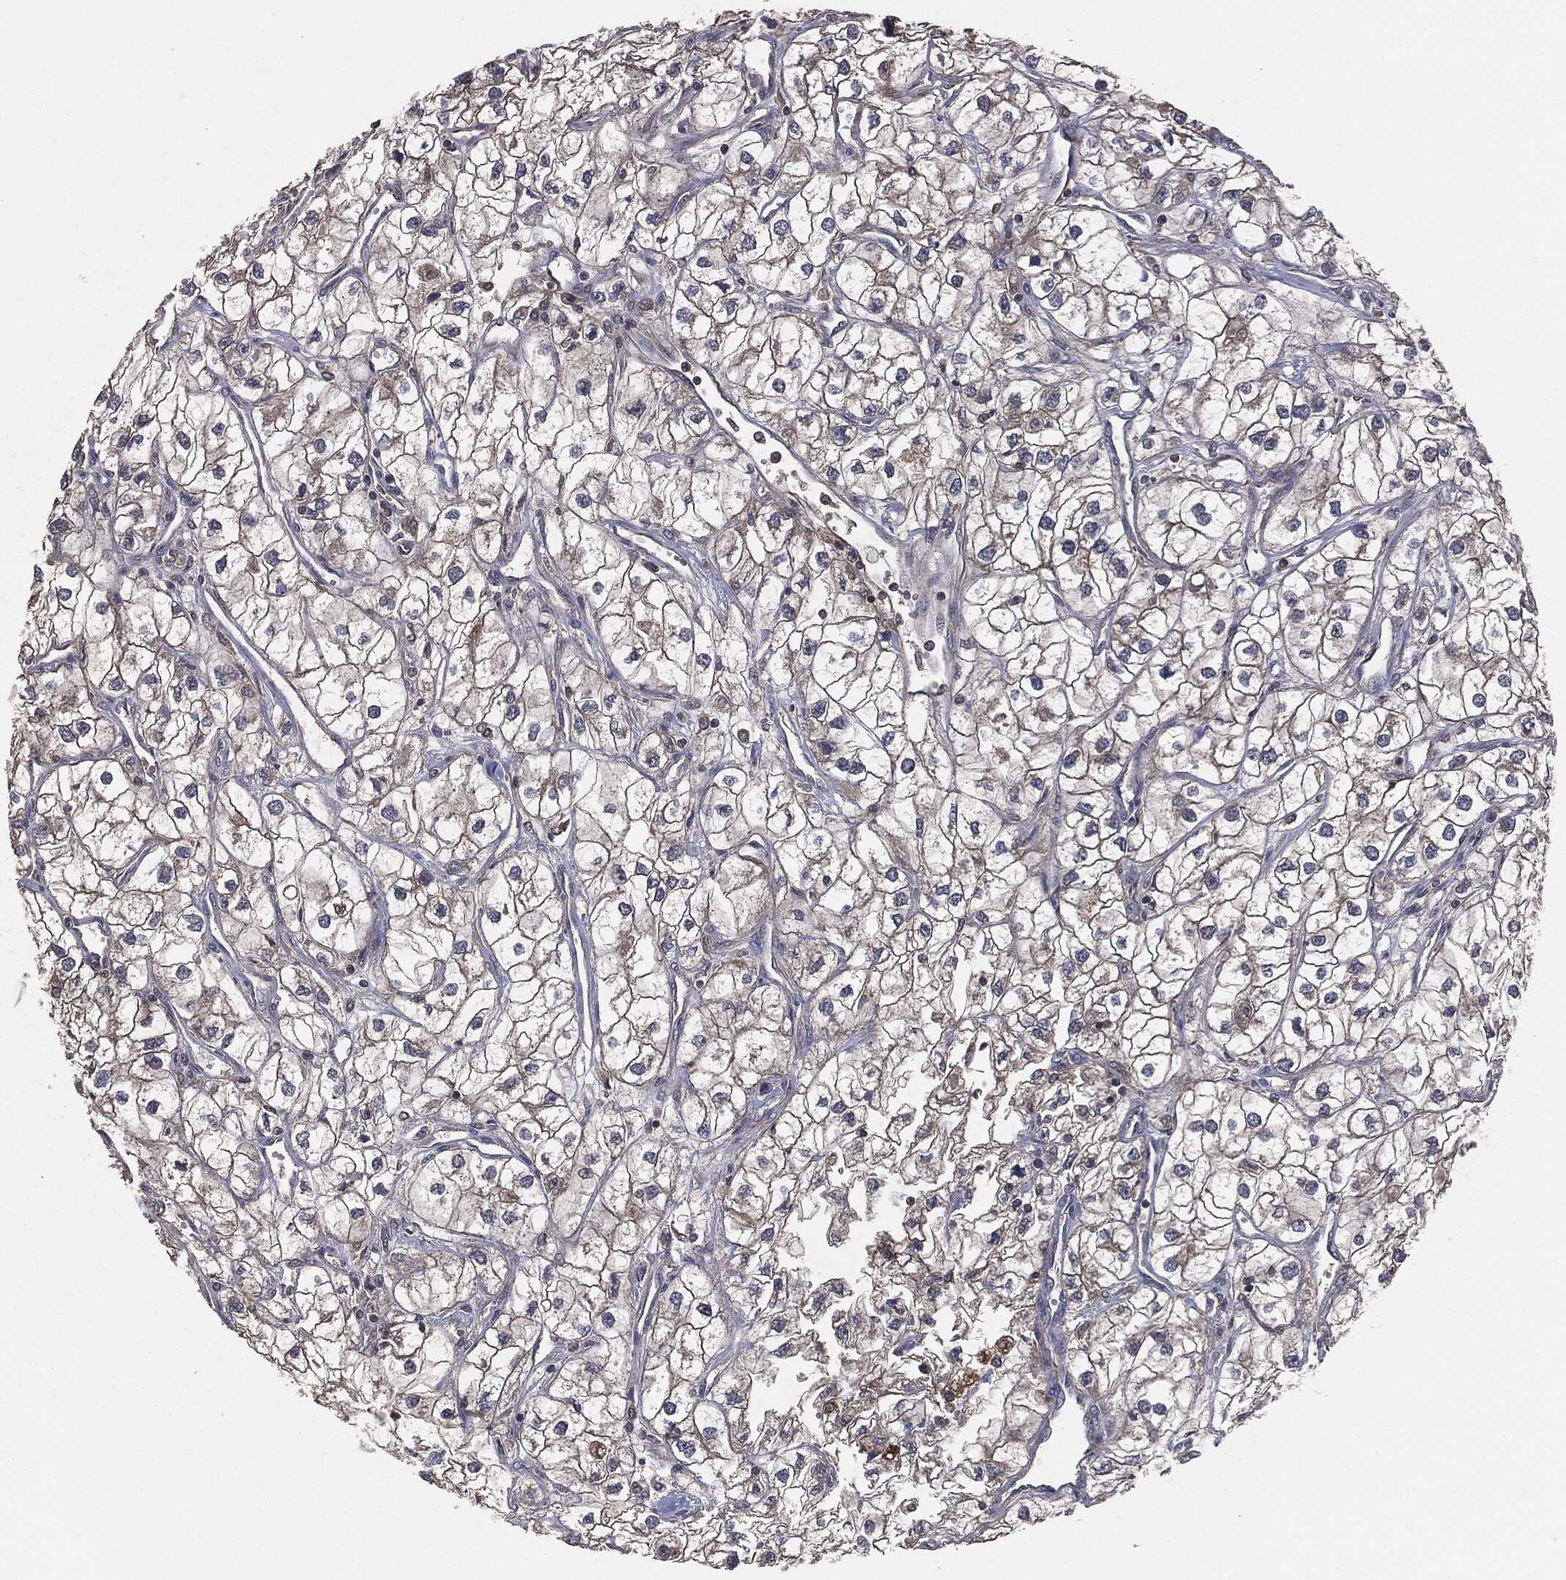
{"staining": {"intensity": "weak", "quantity": "<25%", "location": "cytoplasmic/membranous"}, "tissue": "renal cancer", "cell_type": "Tumor cells", "image_type": "cancer", "snomed": [{"axis": "morphology", "description": "Adenocarcinoma, NOS"}, {"axis": "topography", "description": "Kidney"}], "caption": "IHC photomicrograph of human renal adenocarcinoma stained for a protein (brown), which demonstrates no staining in tumor cells.", "gene": "ERBIN", "patient": {"sex": "male", "age": 59}}